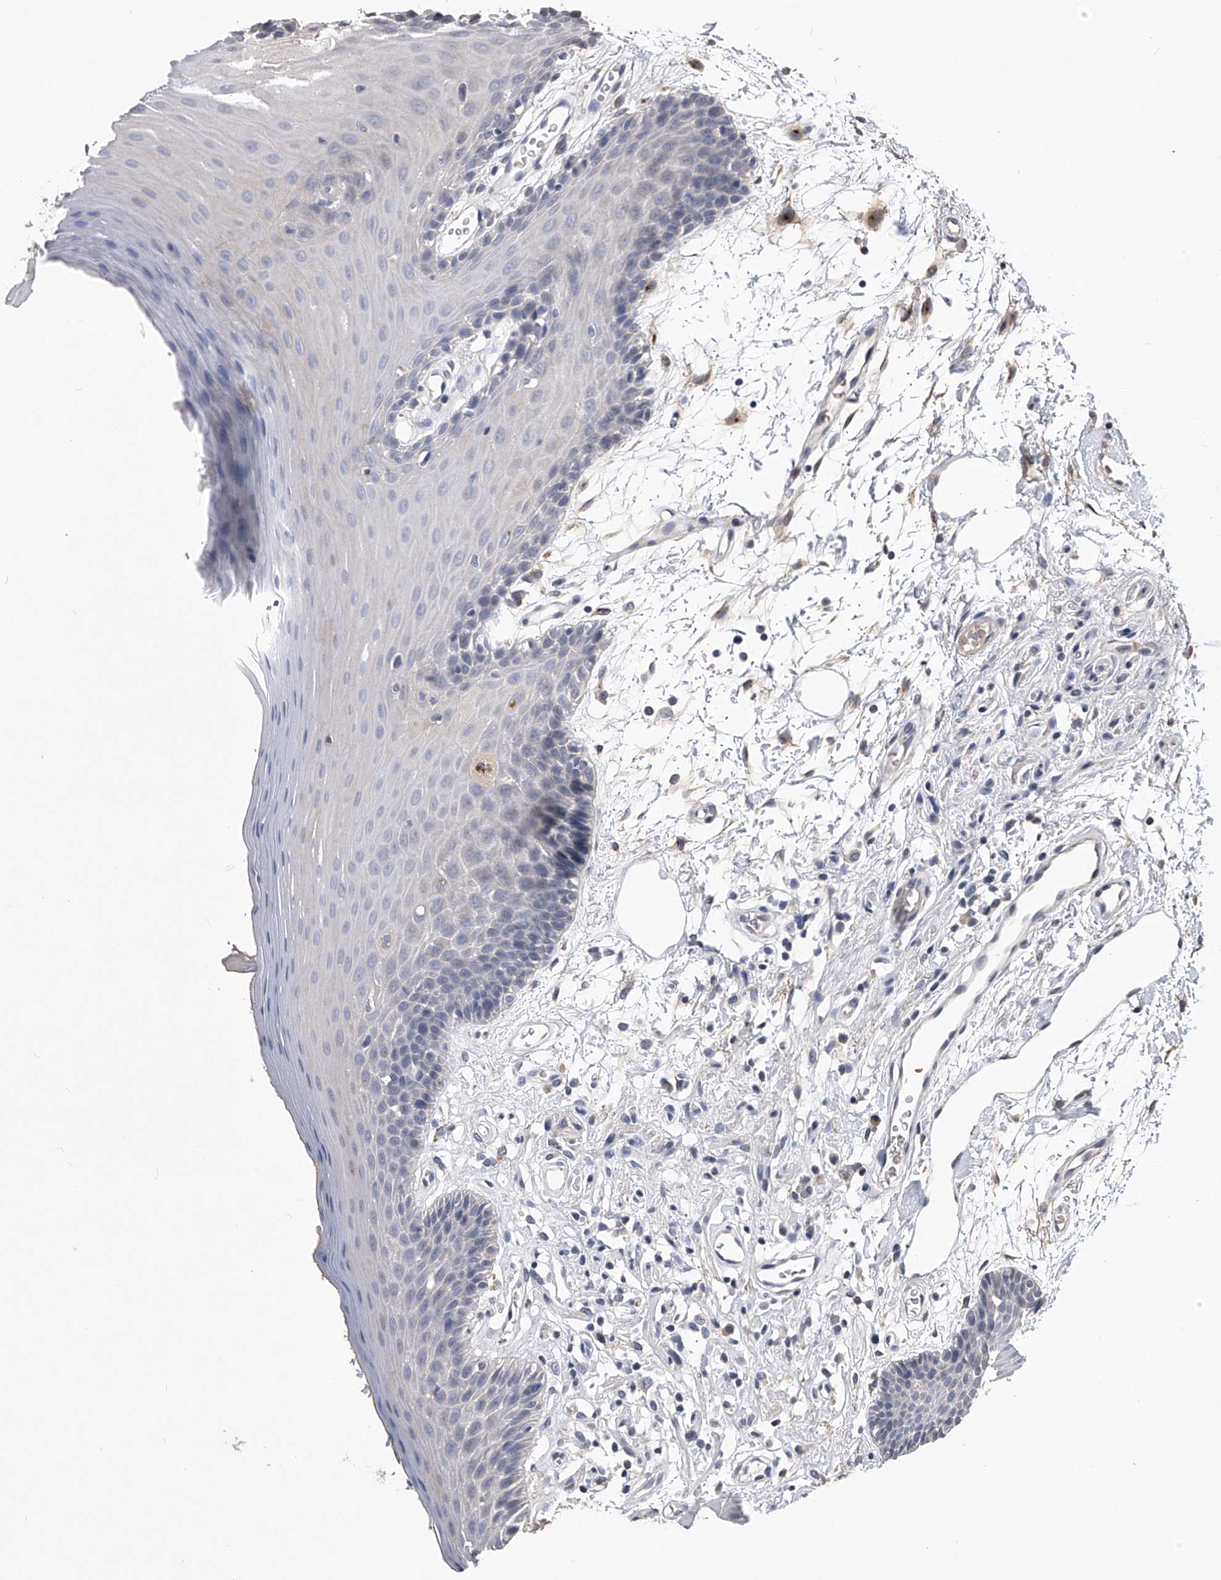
{"staining": {"intensity": "negative", "quantity": "none", "location": "none"}, "tissue": "oral mucosa", "cell_type": "Squamous epithelial cells", "image_type": "normal", "snomed": [{"axis": "morphology", "description": "Normal tissue, NOS"}, {"axis": "morphology", "description": "Squamous cell carcinoma, NOS"}, {"axis": "topography", "description": "Skeletal muscle"}, {"axis": "topography", "description": "Oral tissue"}, {"axis": "topography", "description": "Salivary gland"}, {"axis": "topography", "description": "Head-Neck"}], "caption": "Immunohistochemistry of normal oral mucosa demonstrates no expression in squamous epithelial cells. The staining was performed using DAB to visualize the protein expression in brown, while the nuclei were stained in blue with hematoxylin (Magnification: 20x).", "gene": "MDN1", "patient": {"sex": "male", "age": 54}}